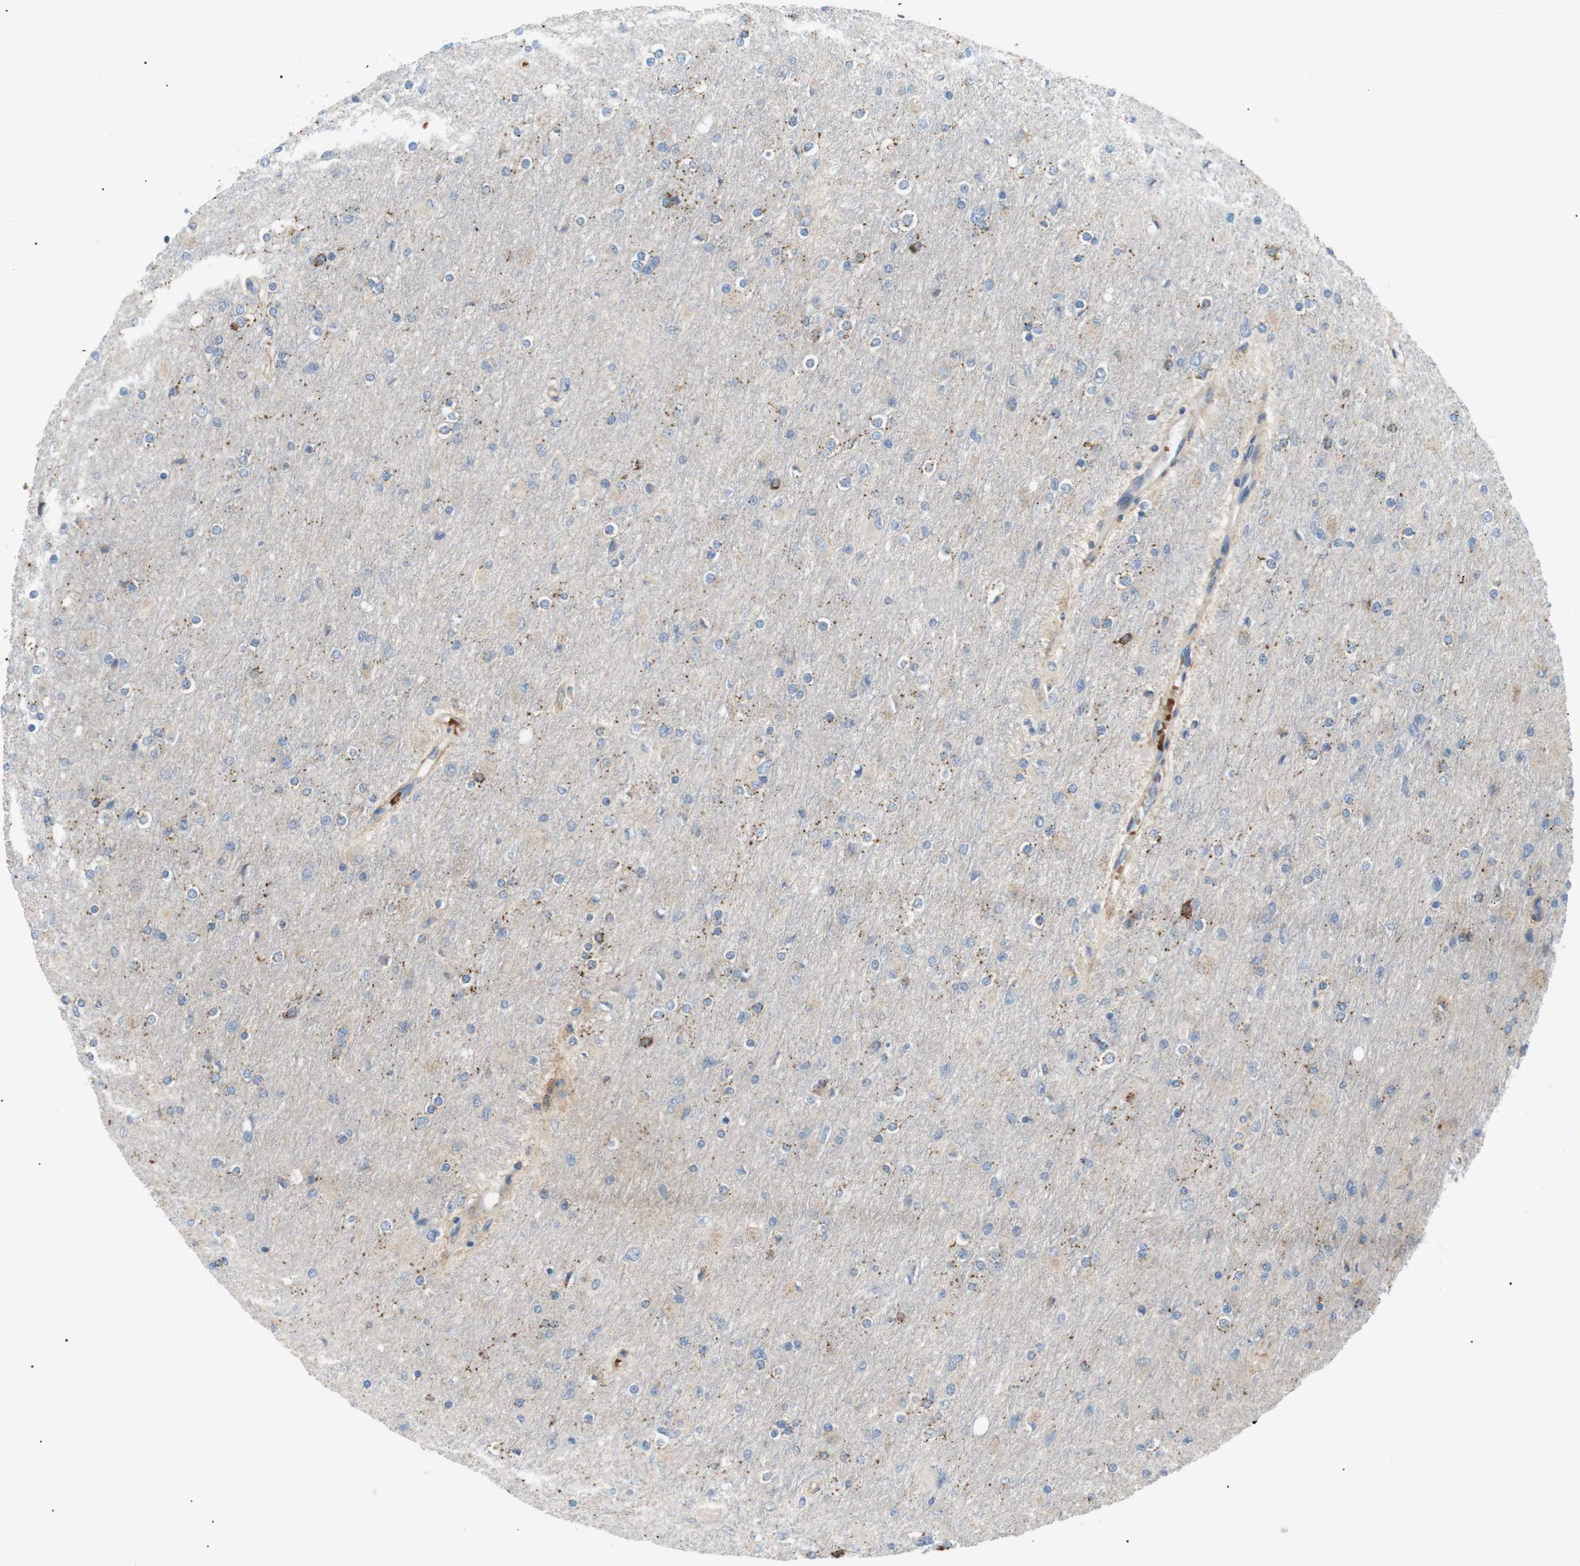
{"staining": {"intensity": "moderate", "quantity": "25%-75%", "location": "cytoplasmic/membranous"}, "tissue": "glioma", "cell_type": "Tumor cells", "image_type": "cancer", "snomed": [{"axis": "morphology", "description": "Glioma, malignant, High grade"}, {"axis": "topography", "description": "Cerebral cortex"}], "caption": "Human high-grade glioma (malignant) stained with a protein marker reveals moderate staining in tumor cells.", "gene": "B4GALNT2", "patient": {"sex": "female", "age": 36}}